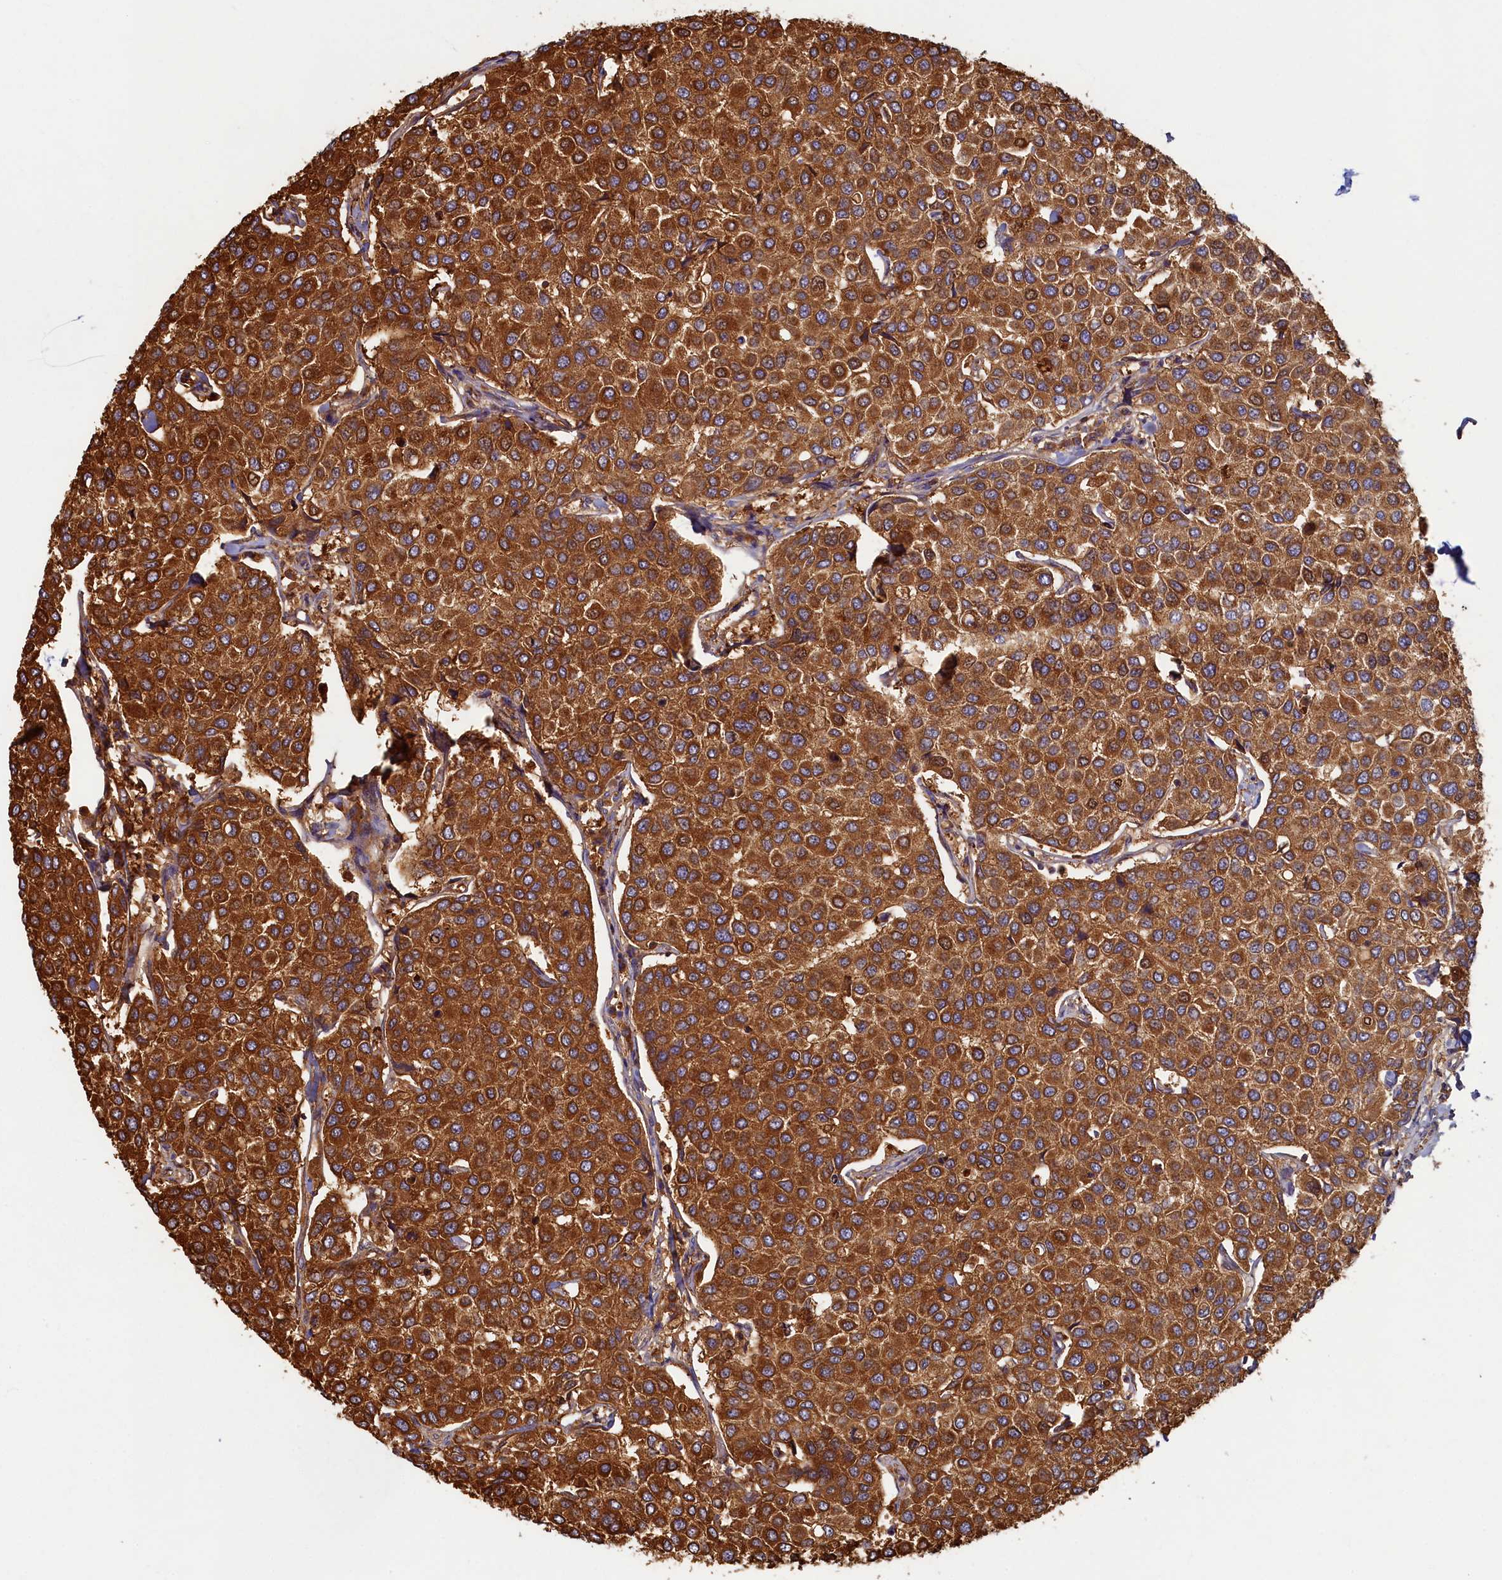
{"staining": {"intensity": "strong", "quantity": ">75%", "location": "cytoplasmic/membranous"}, "tissue": "breast cancer", "cell_type": "Tumor cells", "image_type": "cancer", "snomed": [{"axis": "morphology", "description": "Duct carcinoma"}, {"axis": "topography", "description": "Breast"}], "caption": "Protein positivity by immunohistochemistry shows strong cytoplasmic/membranous expression in about >75% of tumor cells in breast cancer. The staining is performed using DAB (3,3'-diaminobenzidine) brown chromogen to label protein expression. The nuclei are counter-stained blue using hematoxylin.", "gene": "TIMM8B", "patient": {"sex": "female", "age": 55}}